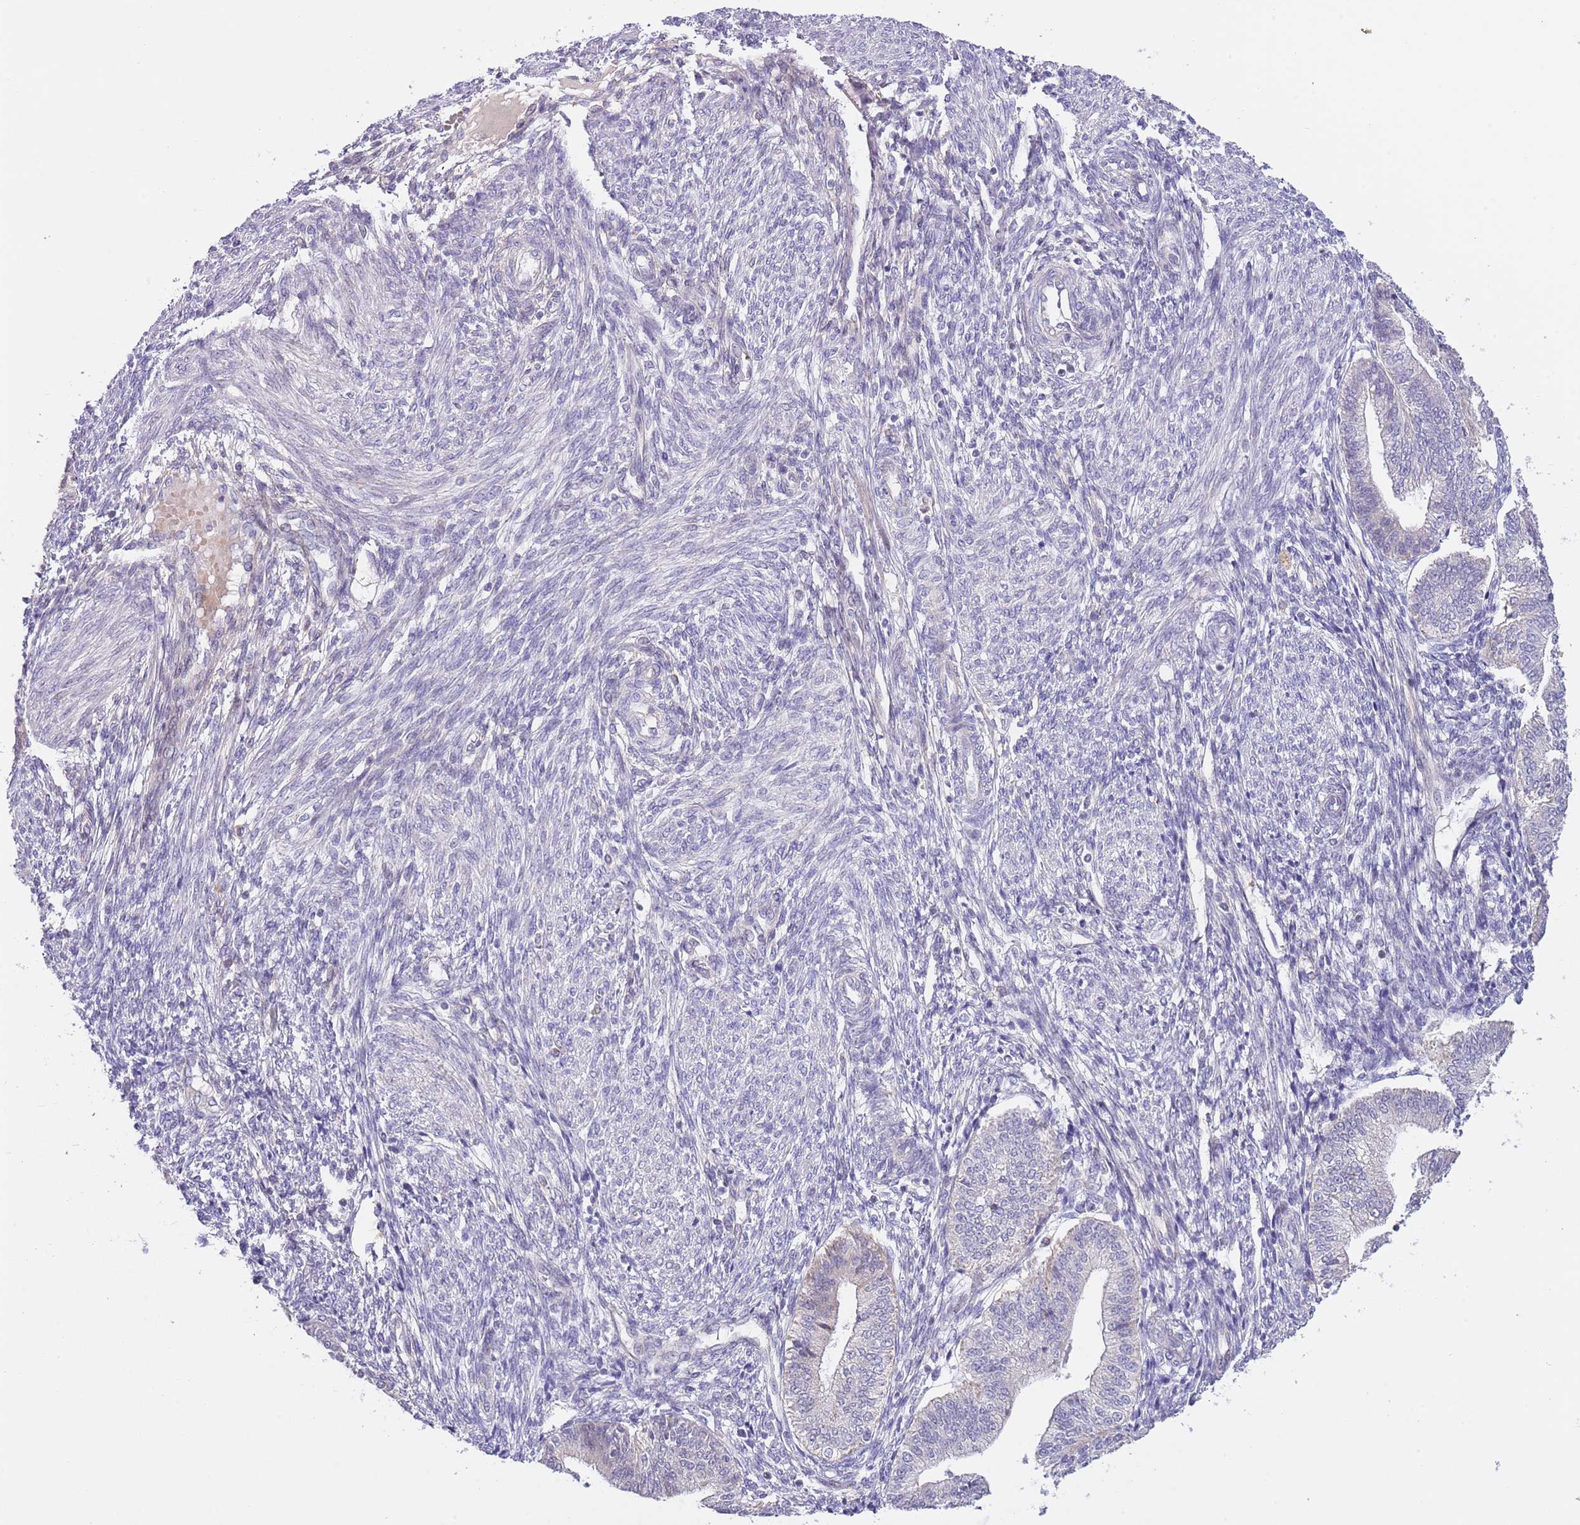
{"staining": {"intensity": "moderate", "quantity": "<25%", "location": "cytoplasmic/membranous"}, "tissue": "endometrium", "cell_type": "Cells in endometrial stroma", "image_type": "normal", "snomed": [{"axis": "morphology", "description": "Normal tissue, NOS"}, {"axis": "topography", "description": "Endometrium"}], "caption": "DAB (3,3'-diaminobenzidine) immunohistochemical staining of normal human endometrium shows moderate cytoplasmic/membranous protein positivity in about <25% of cells in endometrial stroma. (brown staining indicates protein expression, while blue staining denotes nuclei).", "gene": "AP1S2", "patient": {"sex": "female", "age": 34}}